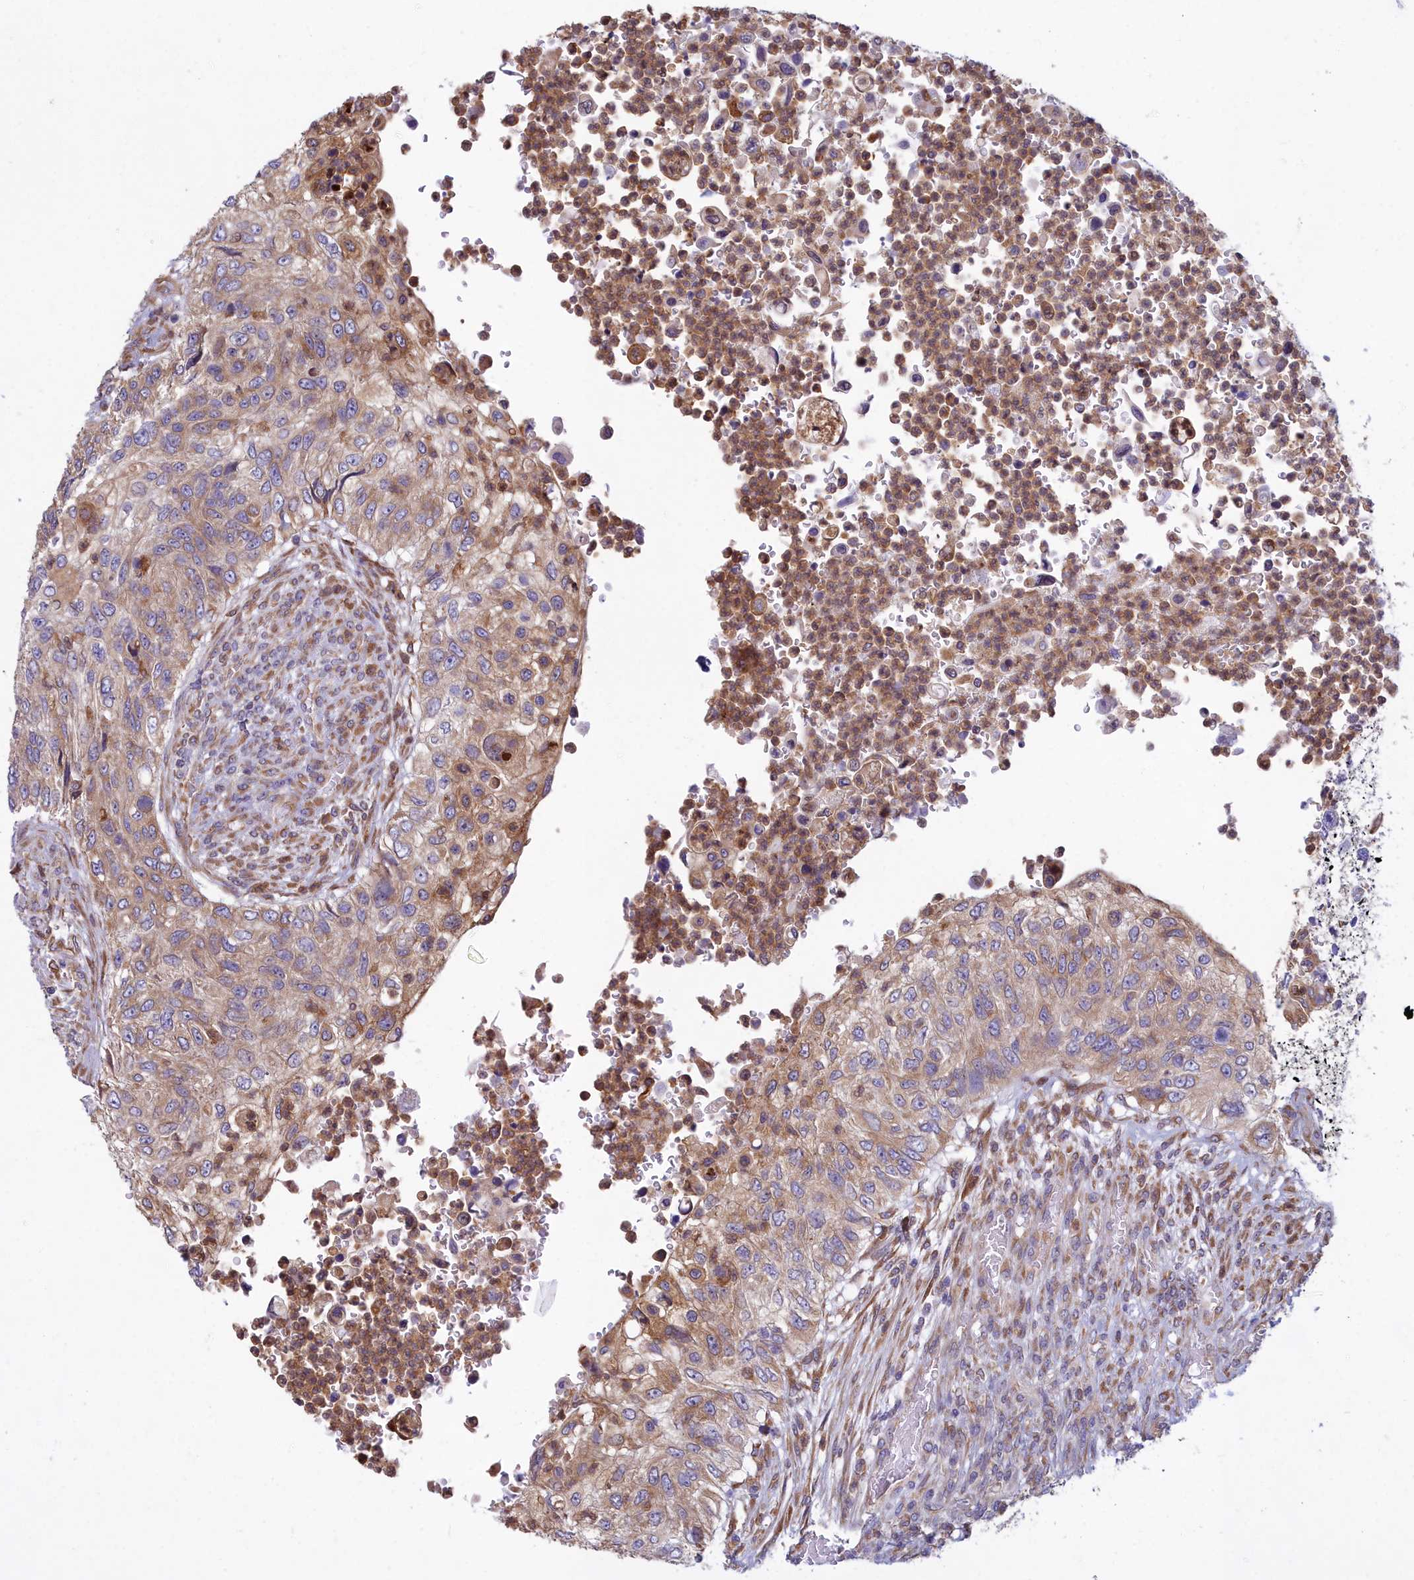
{"staining": {"intensity": "moderate", "quantity": ">75%", "location": "cytoplasmic/membranous"}, "tissue": "urothelial cancer", "cell_type": "Tumor cells", "image_type": "cancer", "snomed": [{"axis": "morphology", "description": "Urothelial carcinoma, High grade"}, {"axis": "topography", "description": "Urinary bladder"}], "caption": "A brown stain labels moderate cytoplasmic/membranous positivity of a protein in human urothelial carcinoma (high-grade) tumor cells.", "gene": "HM13", "patient": {"sex": "female", "age": 60}}